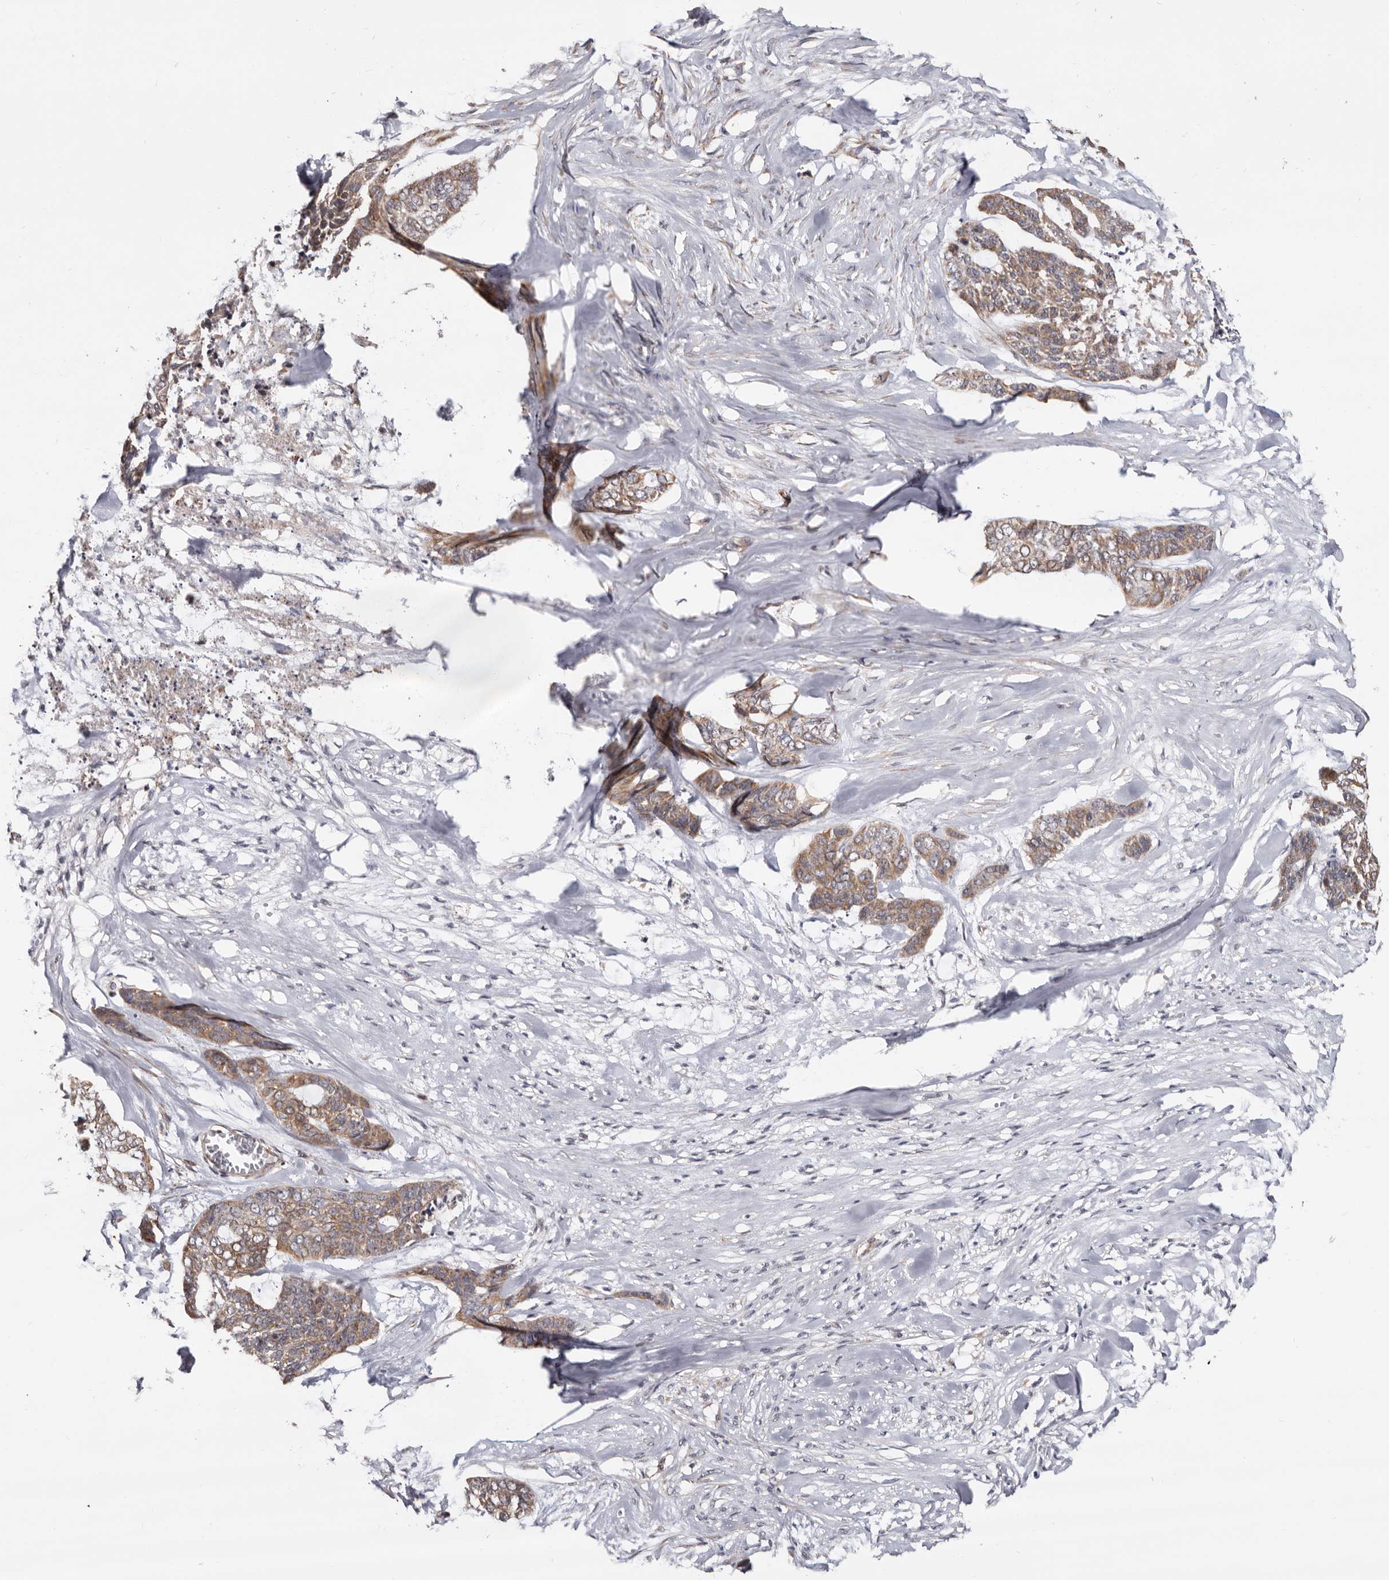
{"staining": {"intensity": "weak", "quantity": ">75%", "location": "cytoplasmic/membranous"}, "tissue": "skin cancer", "cell_type": "Tumor cells", "image_type": "cancer", "snomed": [{"axis": "morphology", "description": "Basal cell carcinoma"}, {"axis": "topography", "description": "Skin"}], "caption": "Skin cancer stained with a protein marker shows weak staining in tumor cells.", "gene": "MRPL18", "patient": {"sex": "female", "age": 64}}